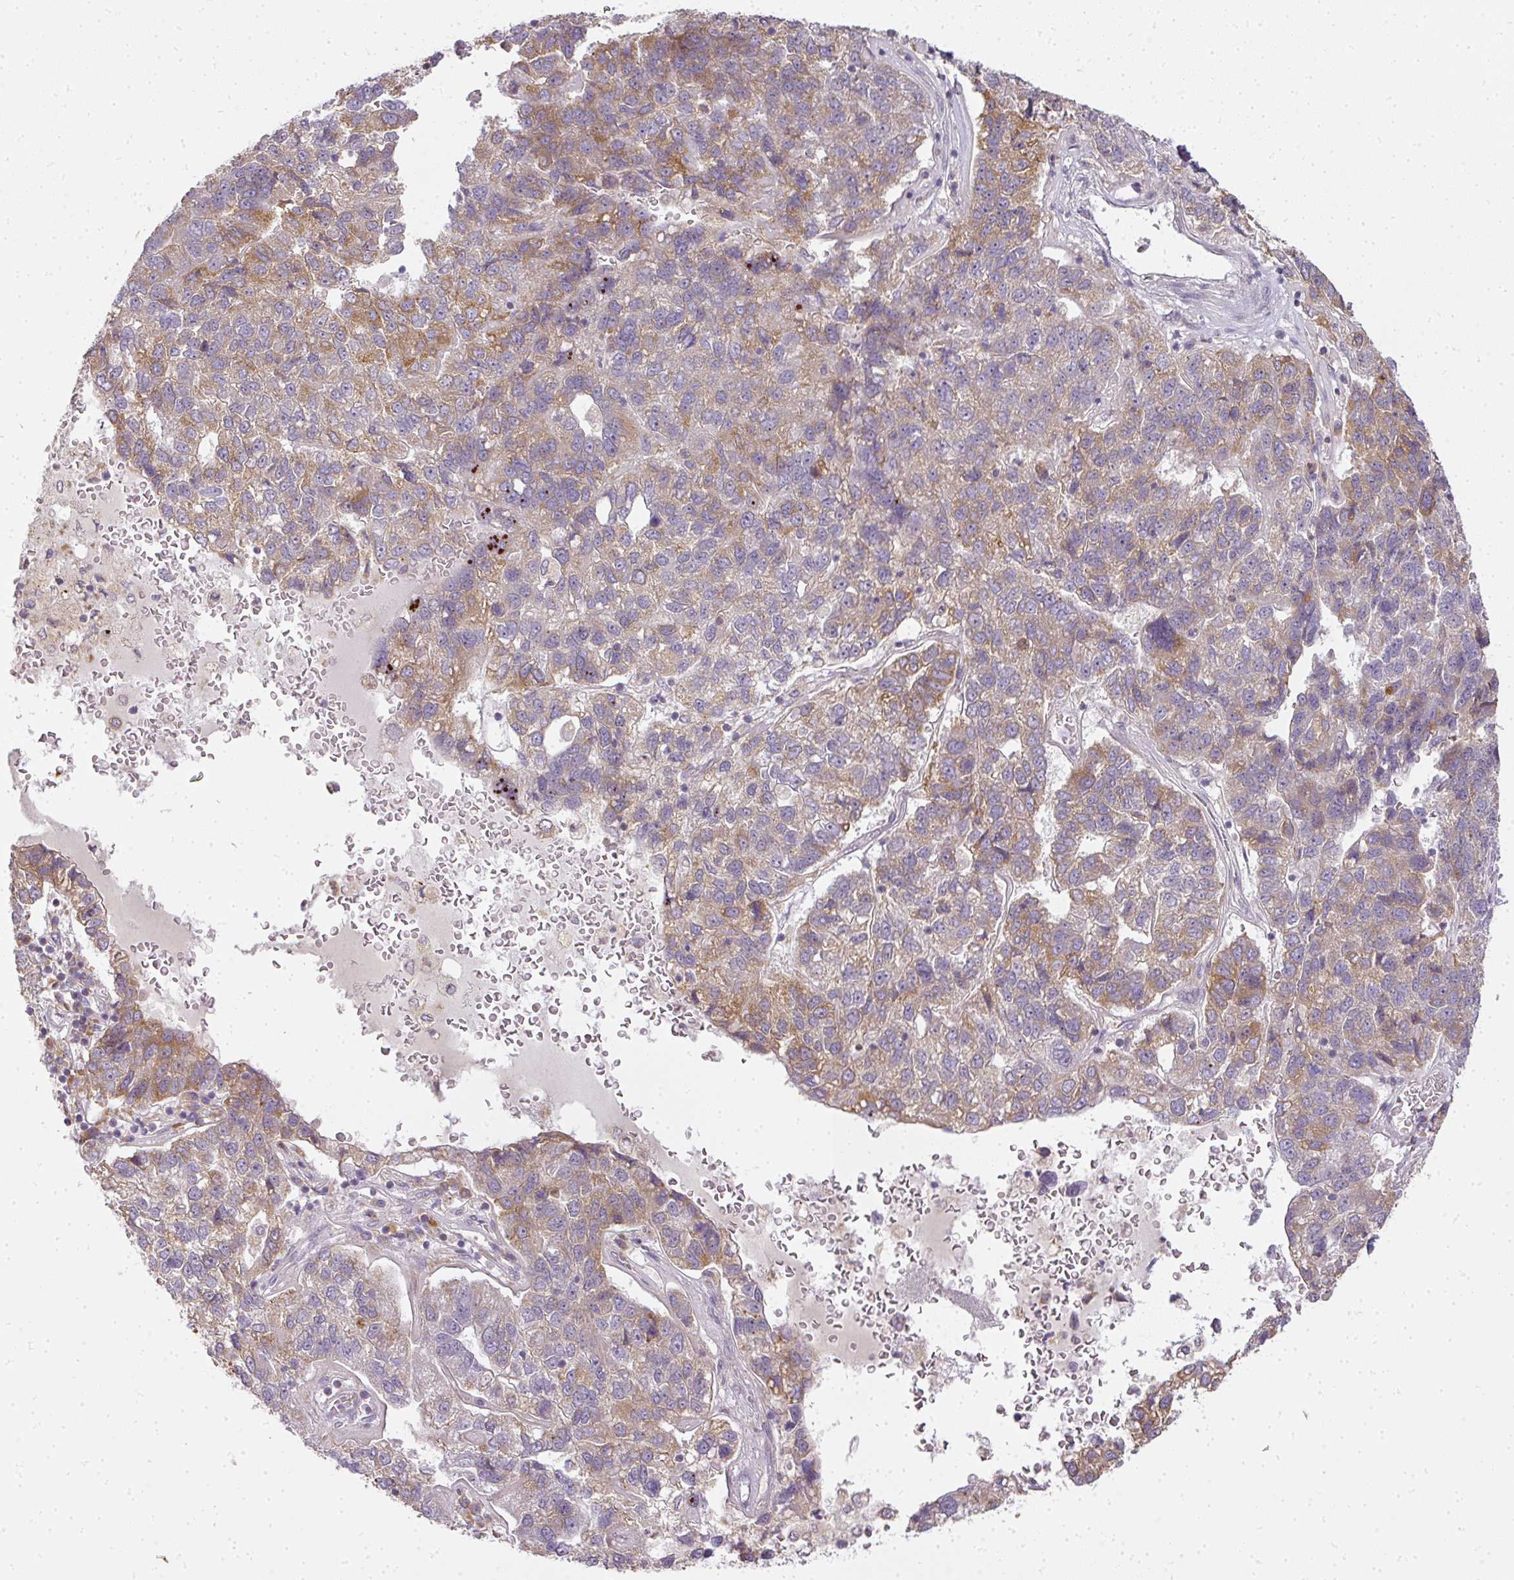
{"staining": {"intensity": "moderate", "quantity": "25%-75%", "location": "cytoplasmic/membranous"}, "tissue": "pancreatic cancer", "cell_type": "Tumor cells", "image_type": "cancer", "snomed": [{"axis": "morphology", "description": "Adenocarcinoma, NOS"}, {"axis": "topography", "description": "Pancreas"}], "caption": "Brown immunohistochemical staining in pancreatic cancer shows moderate cytoplasmic/membranous positivity in approximately 25%-75% of tumor cells.", "gene": "MED19", "patient": {"sex": "female", "age": 61}}